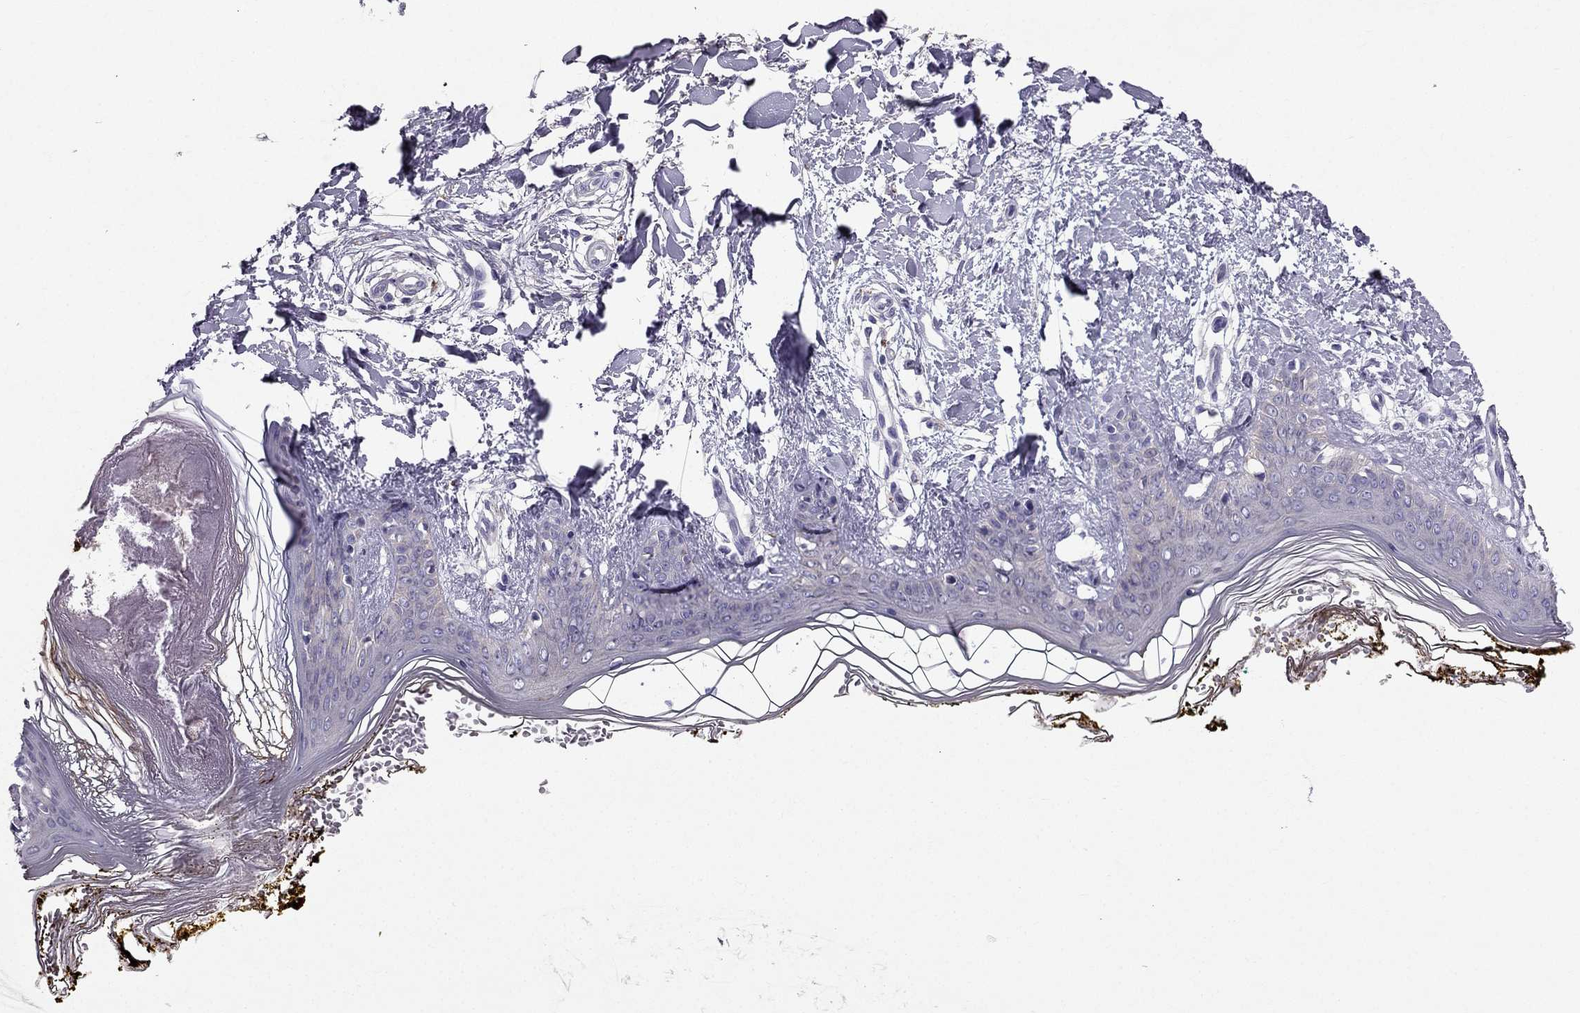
{"staining": {"intensity": "negative", "quantity": "none", "location": "none"}, "tissue": "skin", "cell_type": "Fibroblasts", "image_type": "normal", "snomed": [{"axis": "morphology", "description": "Normal tissue, NOS"}, {"axis": "topography", "description": "Skin"}], "caption": "IHC histopathology image of unremarkable skin: skin stained with DAB (3,3'-diaminobenzidine) shows no significant protein expression in fibroblasts.", "gene": "SYT5", "patient": {"sex": "female", "age": 34}}